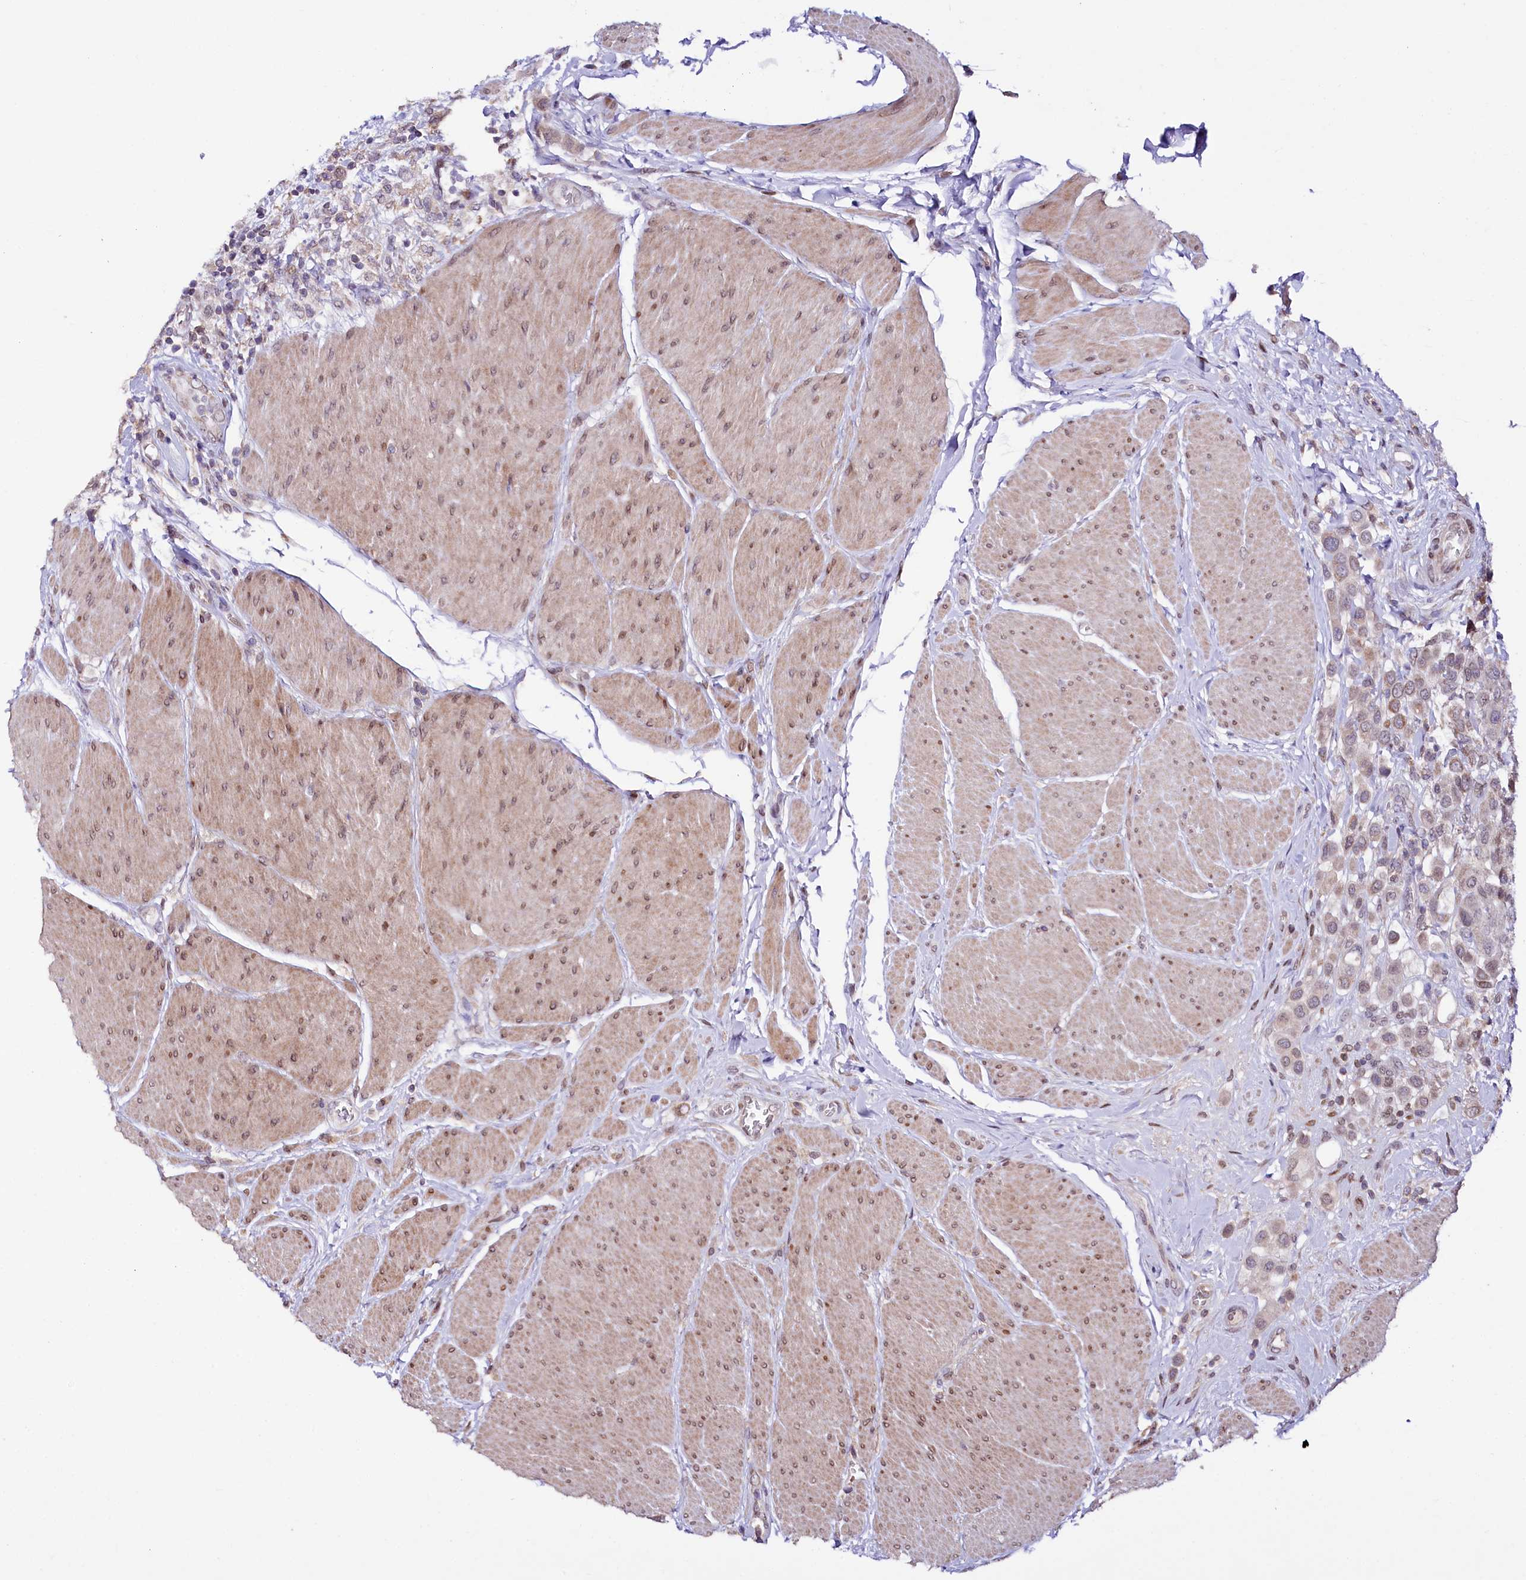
{"staining": {"intensity": "moderate", "quantity": "<25%", "location": "cytoplasmic/membranous,nuclear"}, "tissue": "urothelial cancer", "cell_type": "Tumor cells", "image_type": "cancer", "snomed": [{"axis": "morphology", "description": "Urothelial carcinoma, High grade"}, {"axis": "topography", "description": "Urinary bladder"}], "caption": "A photomicrograph showing moderate cytoplasmic/membranous and nuclear expression in approximately <25% of tumor cells in urothelial cancer, as visualized by brown immunohistochemical staining.", "gene": "ZNF226", "patient": {"sex": "male", "age": 50}}